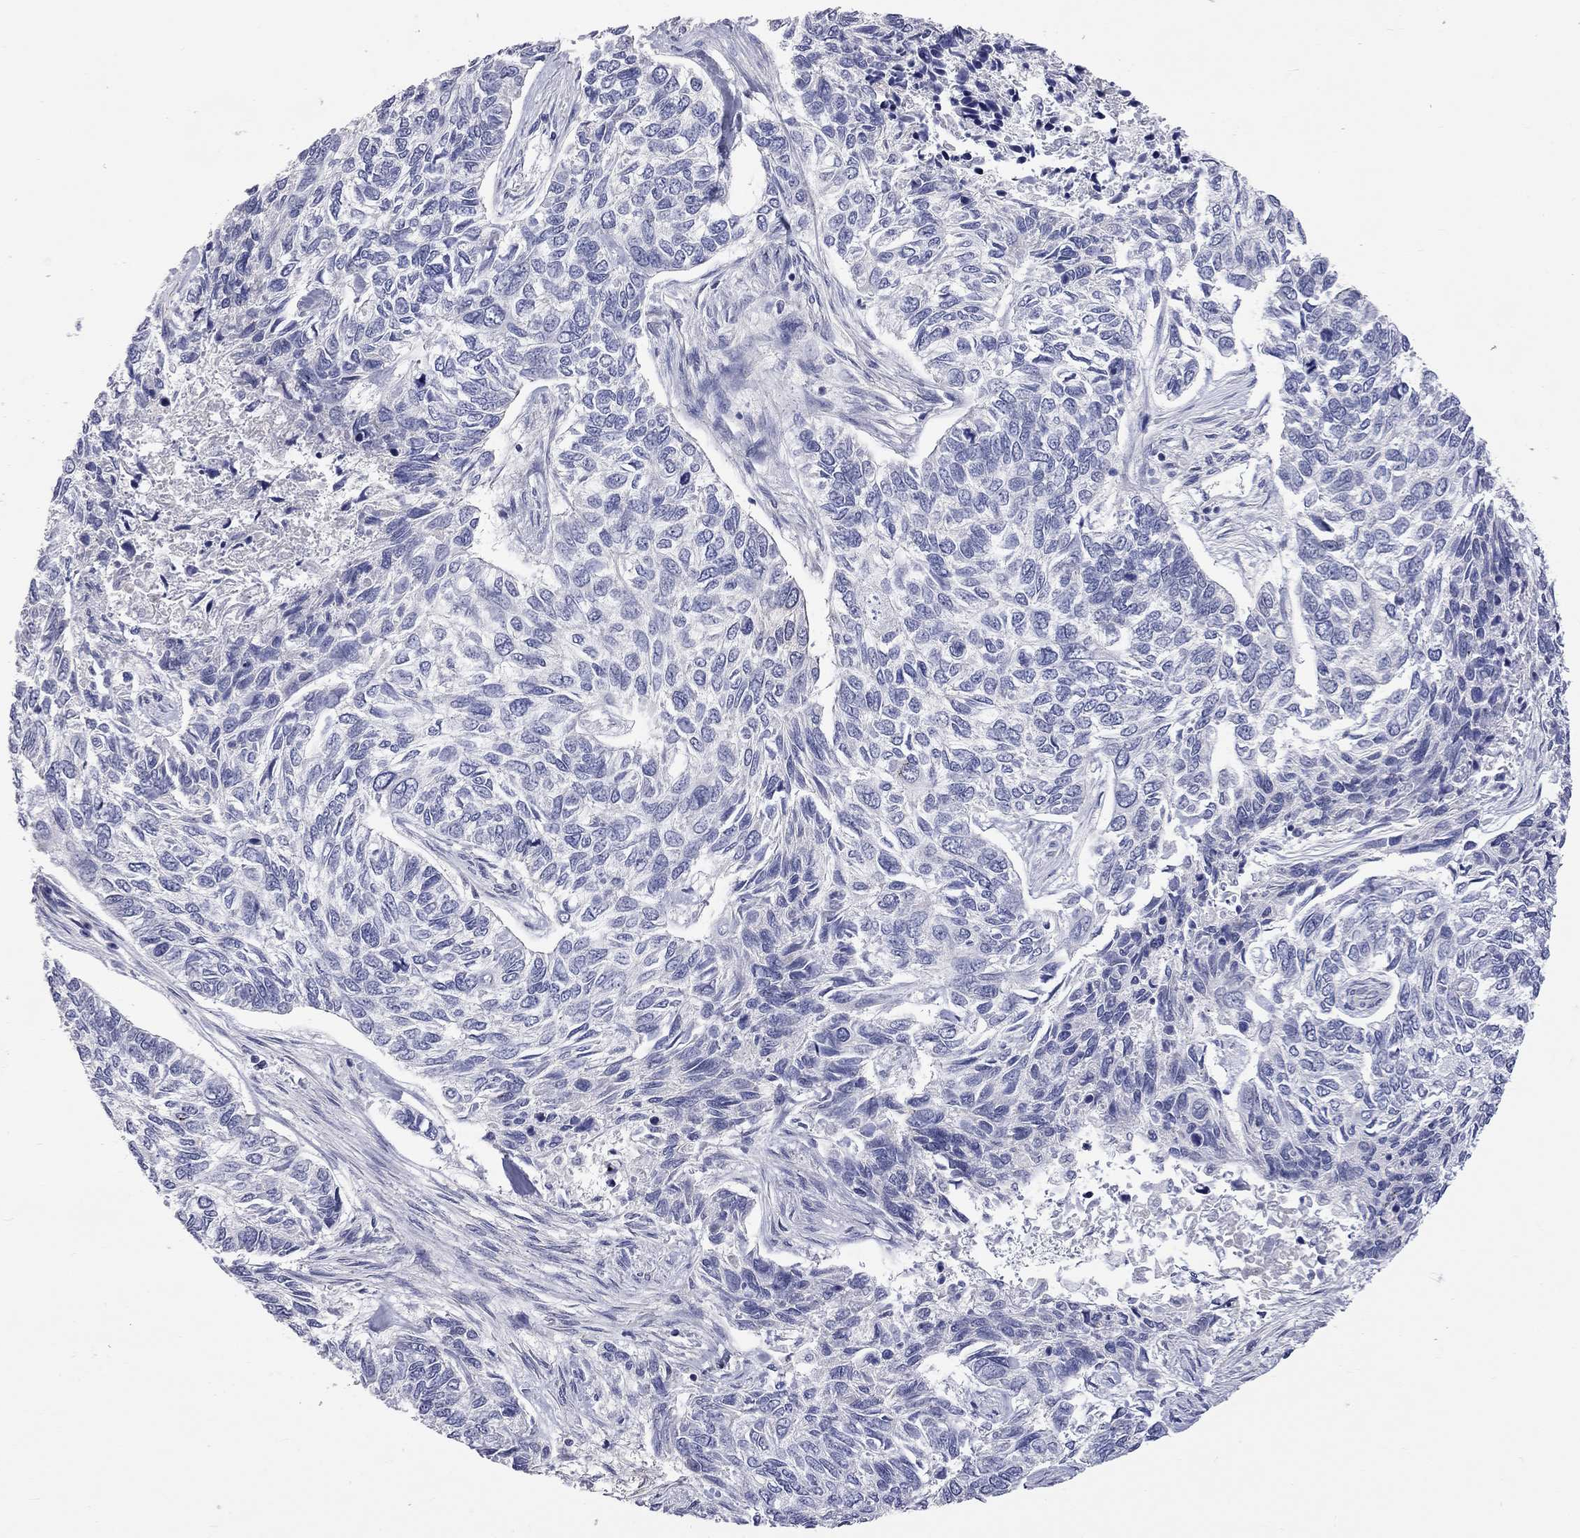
{"staining": {"intensity": "negative", "quantity": "none", "location": "none"}, "tissue": "skin cancer", "cell_type": "Tumor cells", "image_type": "cancer", "snomed": [{"axis": "morphology", "description": "Basal cell carcinoma"}, {"axis": "topography", "description": "Skin"}], "caption": "Immunohistochemical staining of skin basal cell carcinoma shows no significant expression in tumor cells.", "gene": "OPRK1", "patient": {"sex": "female", "age": 65}}